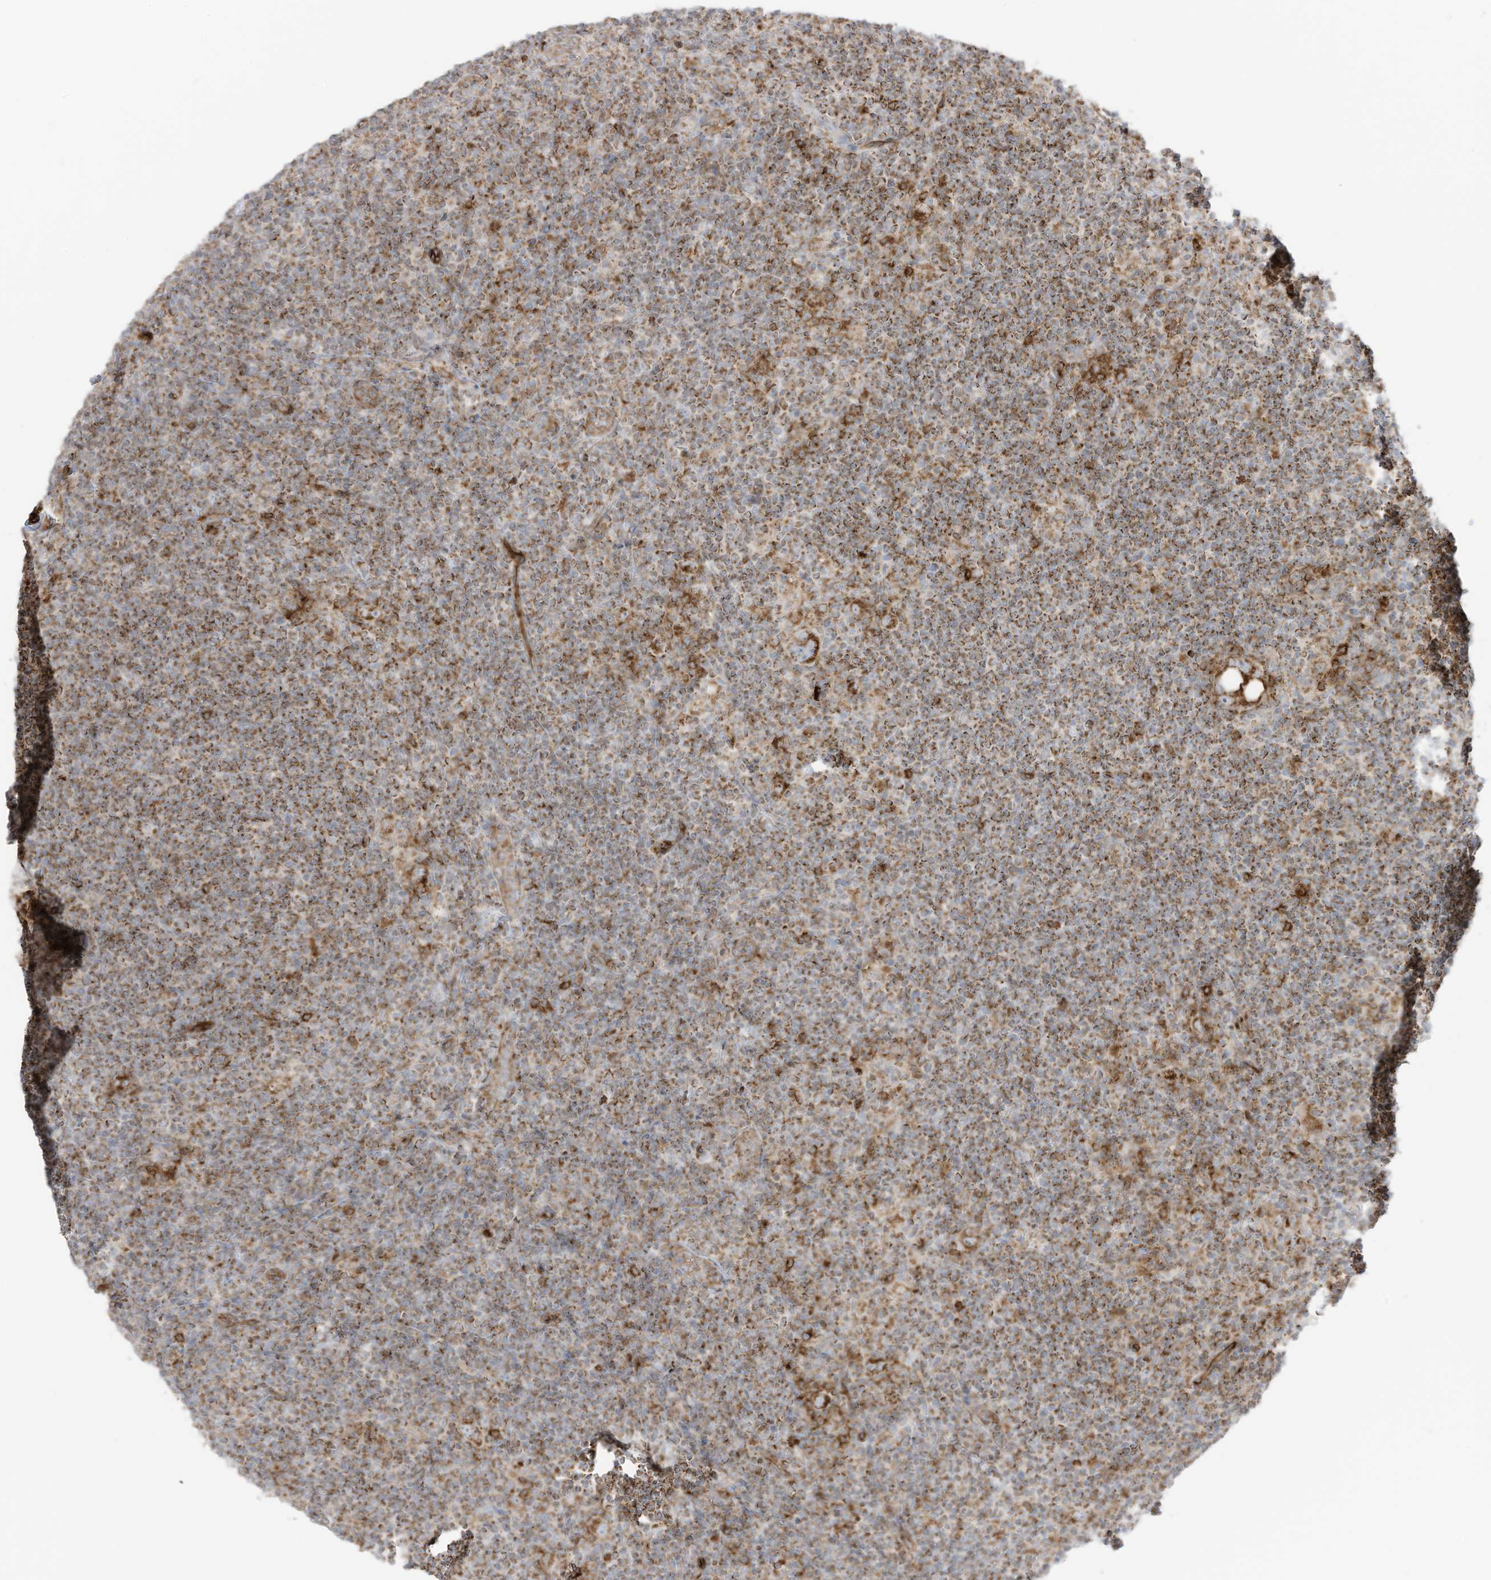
{"staining": {"intensity": "moderate", "quantity": ">75%", "location": "cytoplasmic/membranous"}, "tissue": "lymphoma", "cell_type": "Tumor cells", "image_type": "cancer", "snomed": [{"axis": "morphology", "description": "Hodgkin's disease, NOS"}, {"axis": "topography", "description": "Lymph node"}], "caption": "Protein staining of Hodgkin's disease tissue shows moderate cytoplasmic/membranous staining in about >75% of tumor cells.", "gene": "ABCB7", "patient": {"sex": "female", "age": 57}}